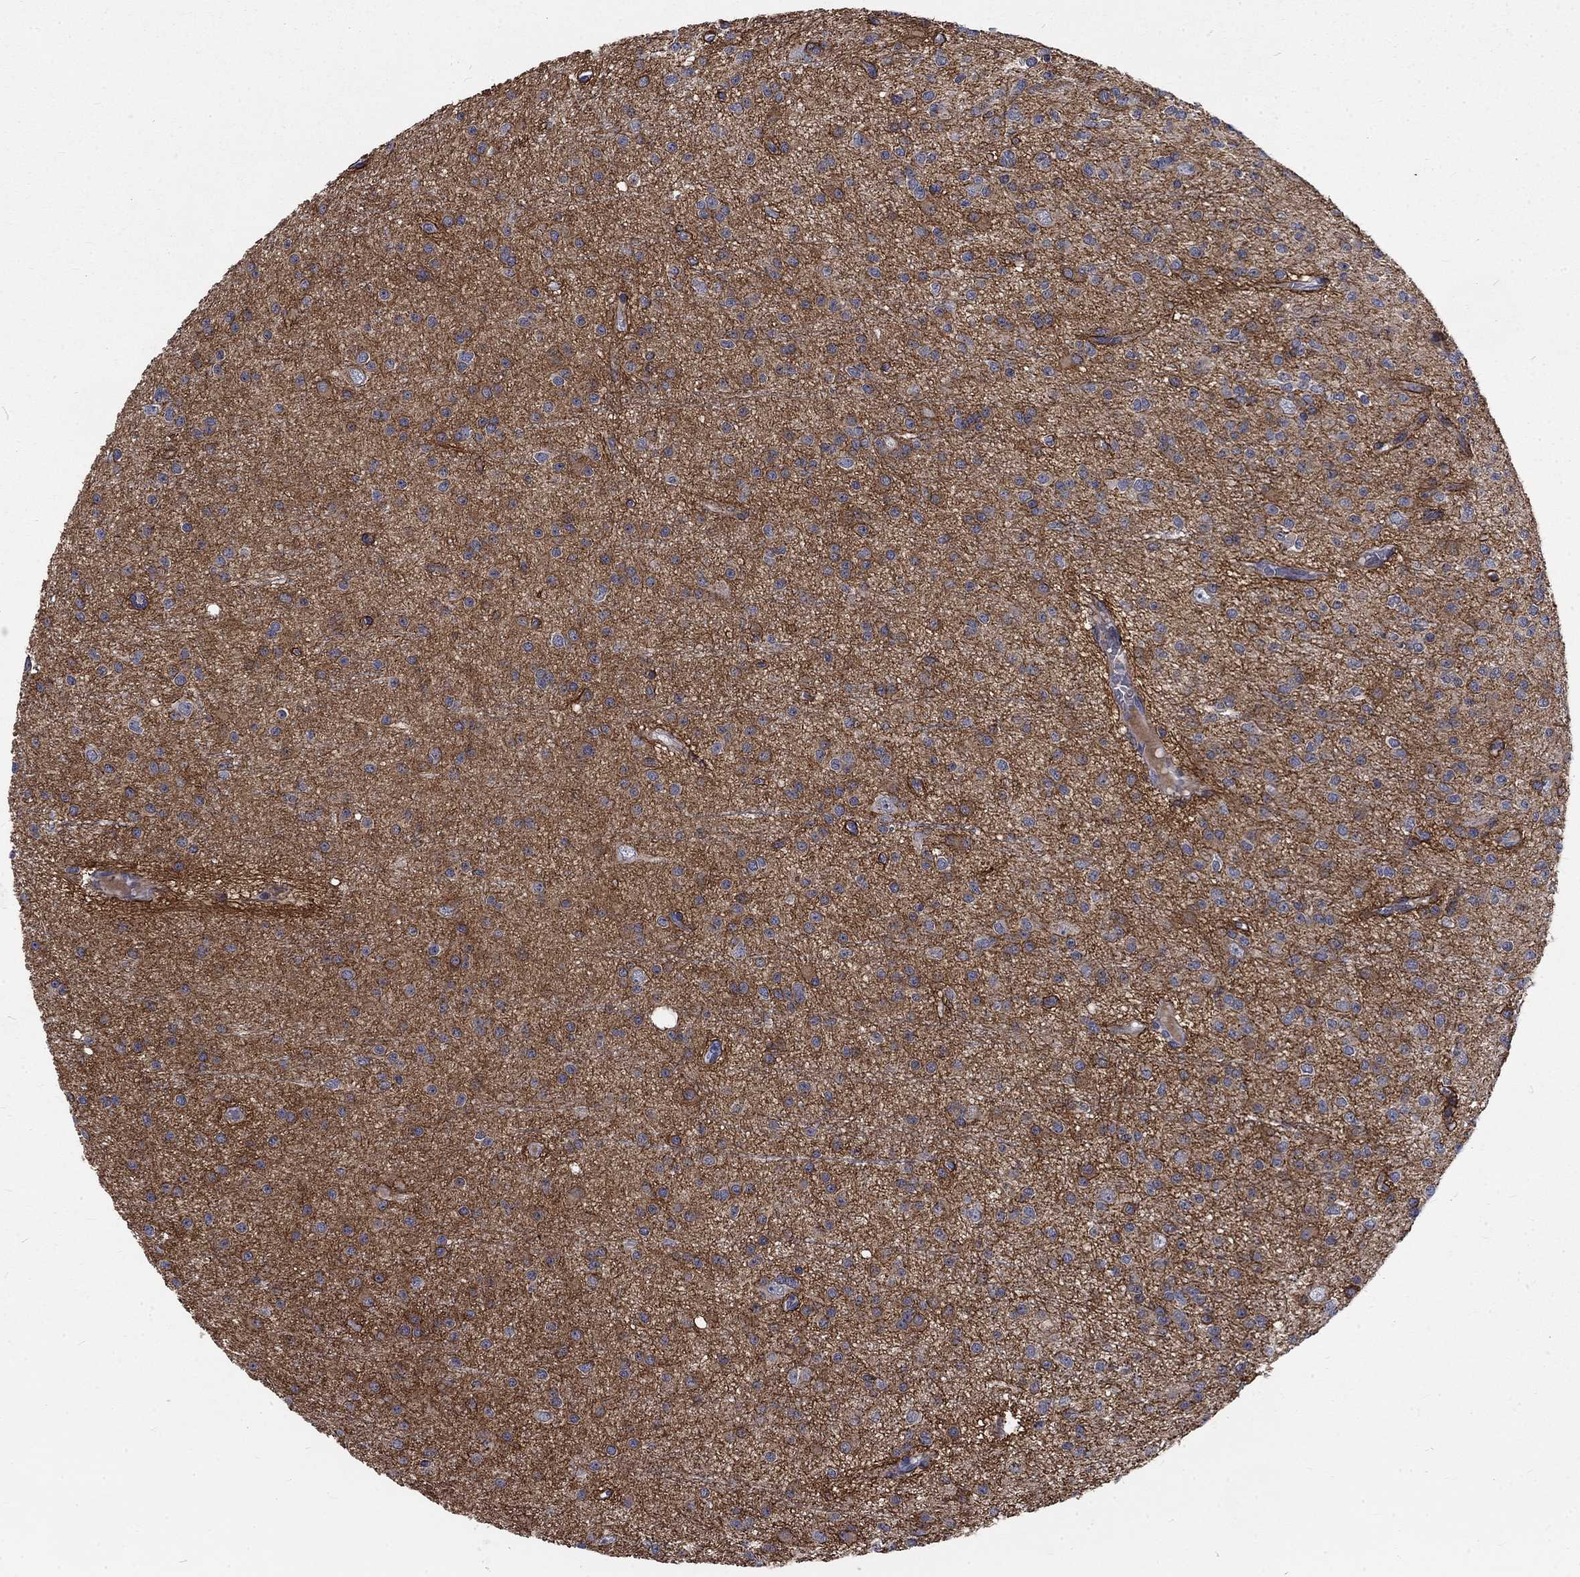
{"staining": {"intensity": "strong", "quantity": "<25%", "location": "cytoplasmic/membranous"}, "tissue": "glioma", "cell_type": "Tumor cells", "image_type": "cancer", "snomed": [{"axis": "morphology", "description": "Glioma, malignant, Low grade"}, {"axis": "topography", "description": "Brain"}], "caption": "Glioma tissue reveals strong cytoplasmic/membranous expression in approximately <25% of tumor cells, visualized by immunohistochemistry.", "gene": "PHKA1", "patient": {"sex": "male", "age": 27}}